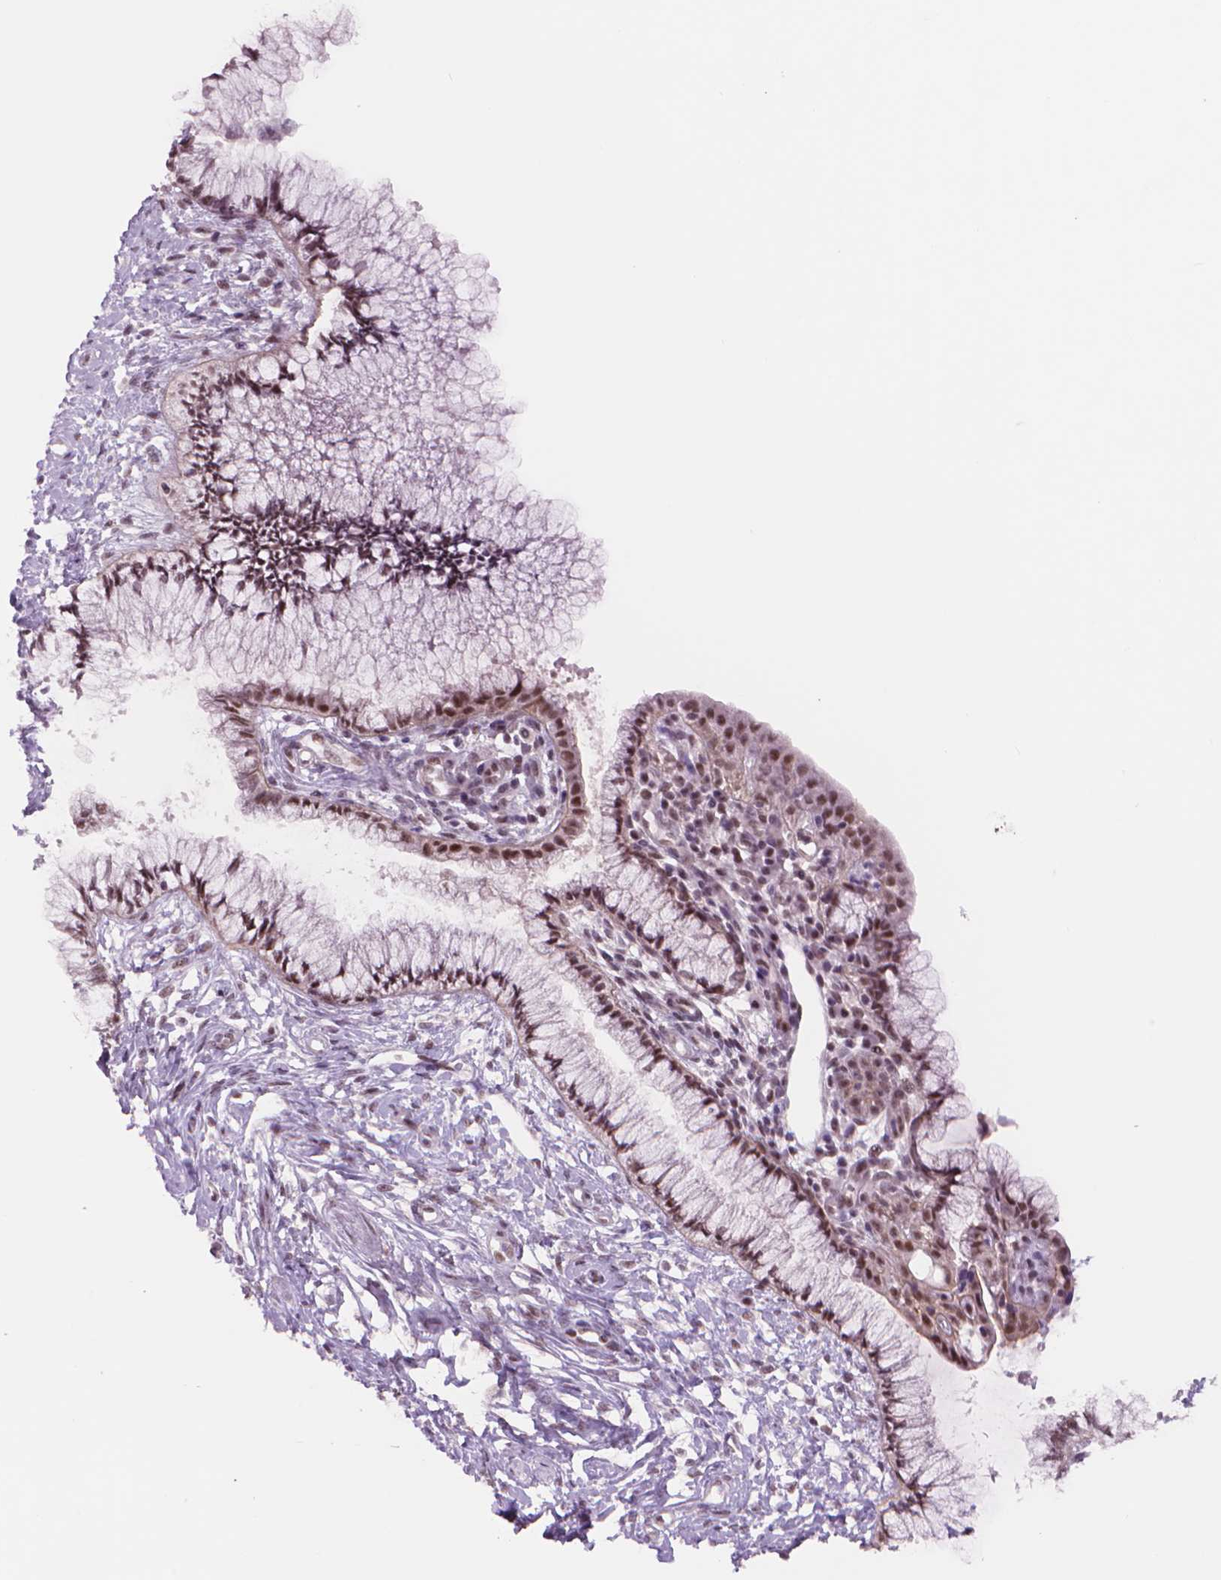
{"staining": {"intensity": "moderate", "quantity": "25%-75%", "location": "nuclear"}, "tissue": "cervix", "cell_type": "Glandular cells", "image_type": "normal", "snomed": [{"axis": "morphology", "description": "Normal tissue, NOS"}, {"axis": "topography", "description": "Cervix"}], "caption": "Human cervix stained for a protein (brown) reveals moderate nuclear positive positivity in approximately 25%-75% of glandular cells.", "gene": "POLR3D", "patient": {"sex": "female", "age": 37}}